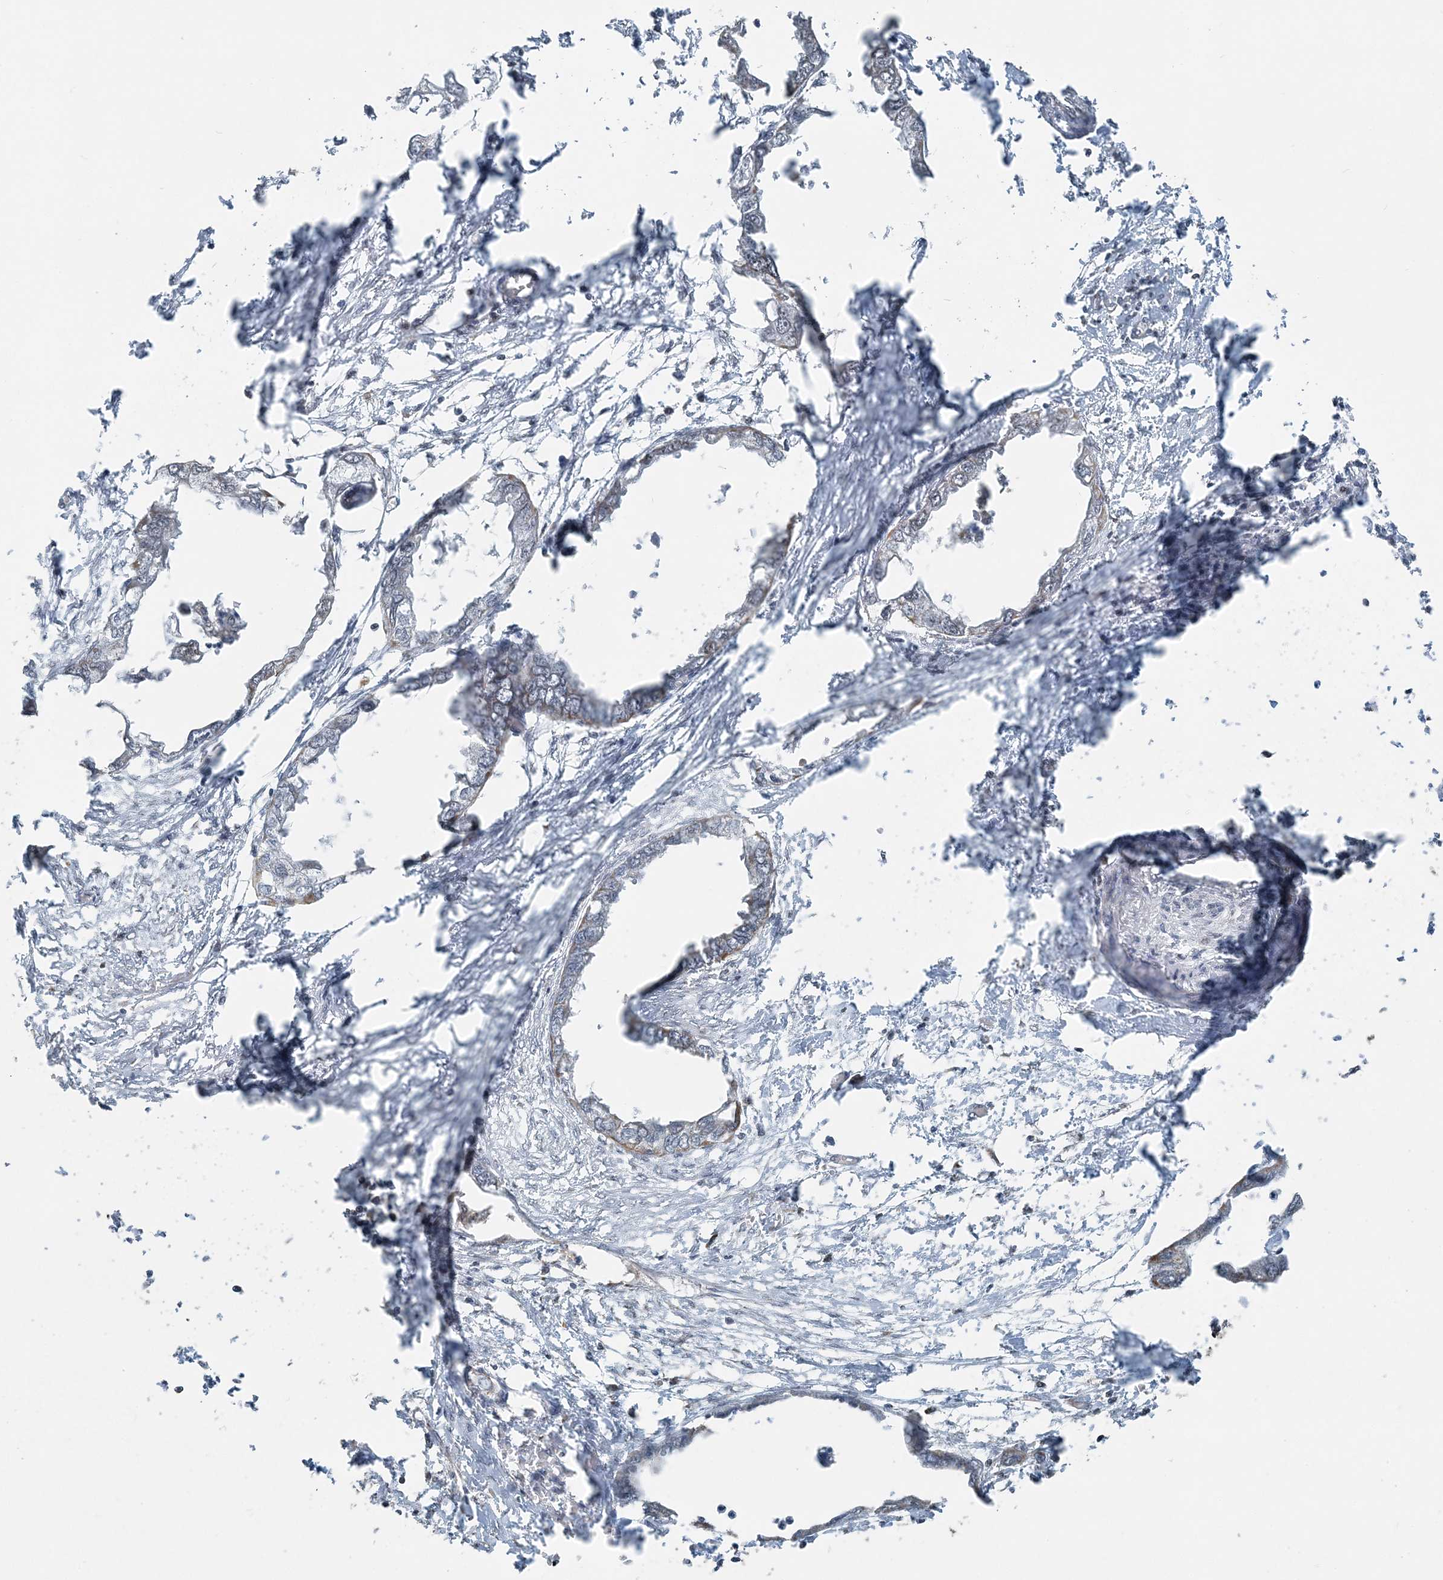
{"staining": {"intensity": "negative", "quantity": "none", "location": "none"}, "tissue": "endometrial cancer", "cell_type": "Tumor cells", "image_type": "cancer", "snomed": [{"axis": "morphology", "description": "Adenocarcinoma, NOS"}, {"axis": "morphology", "description": "Adenocarcinoma, metastatic, NOS"}, {"axis": "topography", "description": "Adipose tissue"}, {"axis": "topography", "description": "Endometrium"}], "caption": "High power microscopy histopathology image of an immunohistochemistry histopathology image of endometrial metastatic adenocarcinoma, revealing no significant staining in tumor cells. (Immunohistochemistry (ihc), brightfield microscopy, high magnification).", "gene": "SUCLG1", "patient": {"sex": "female", "age": 67}}